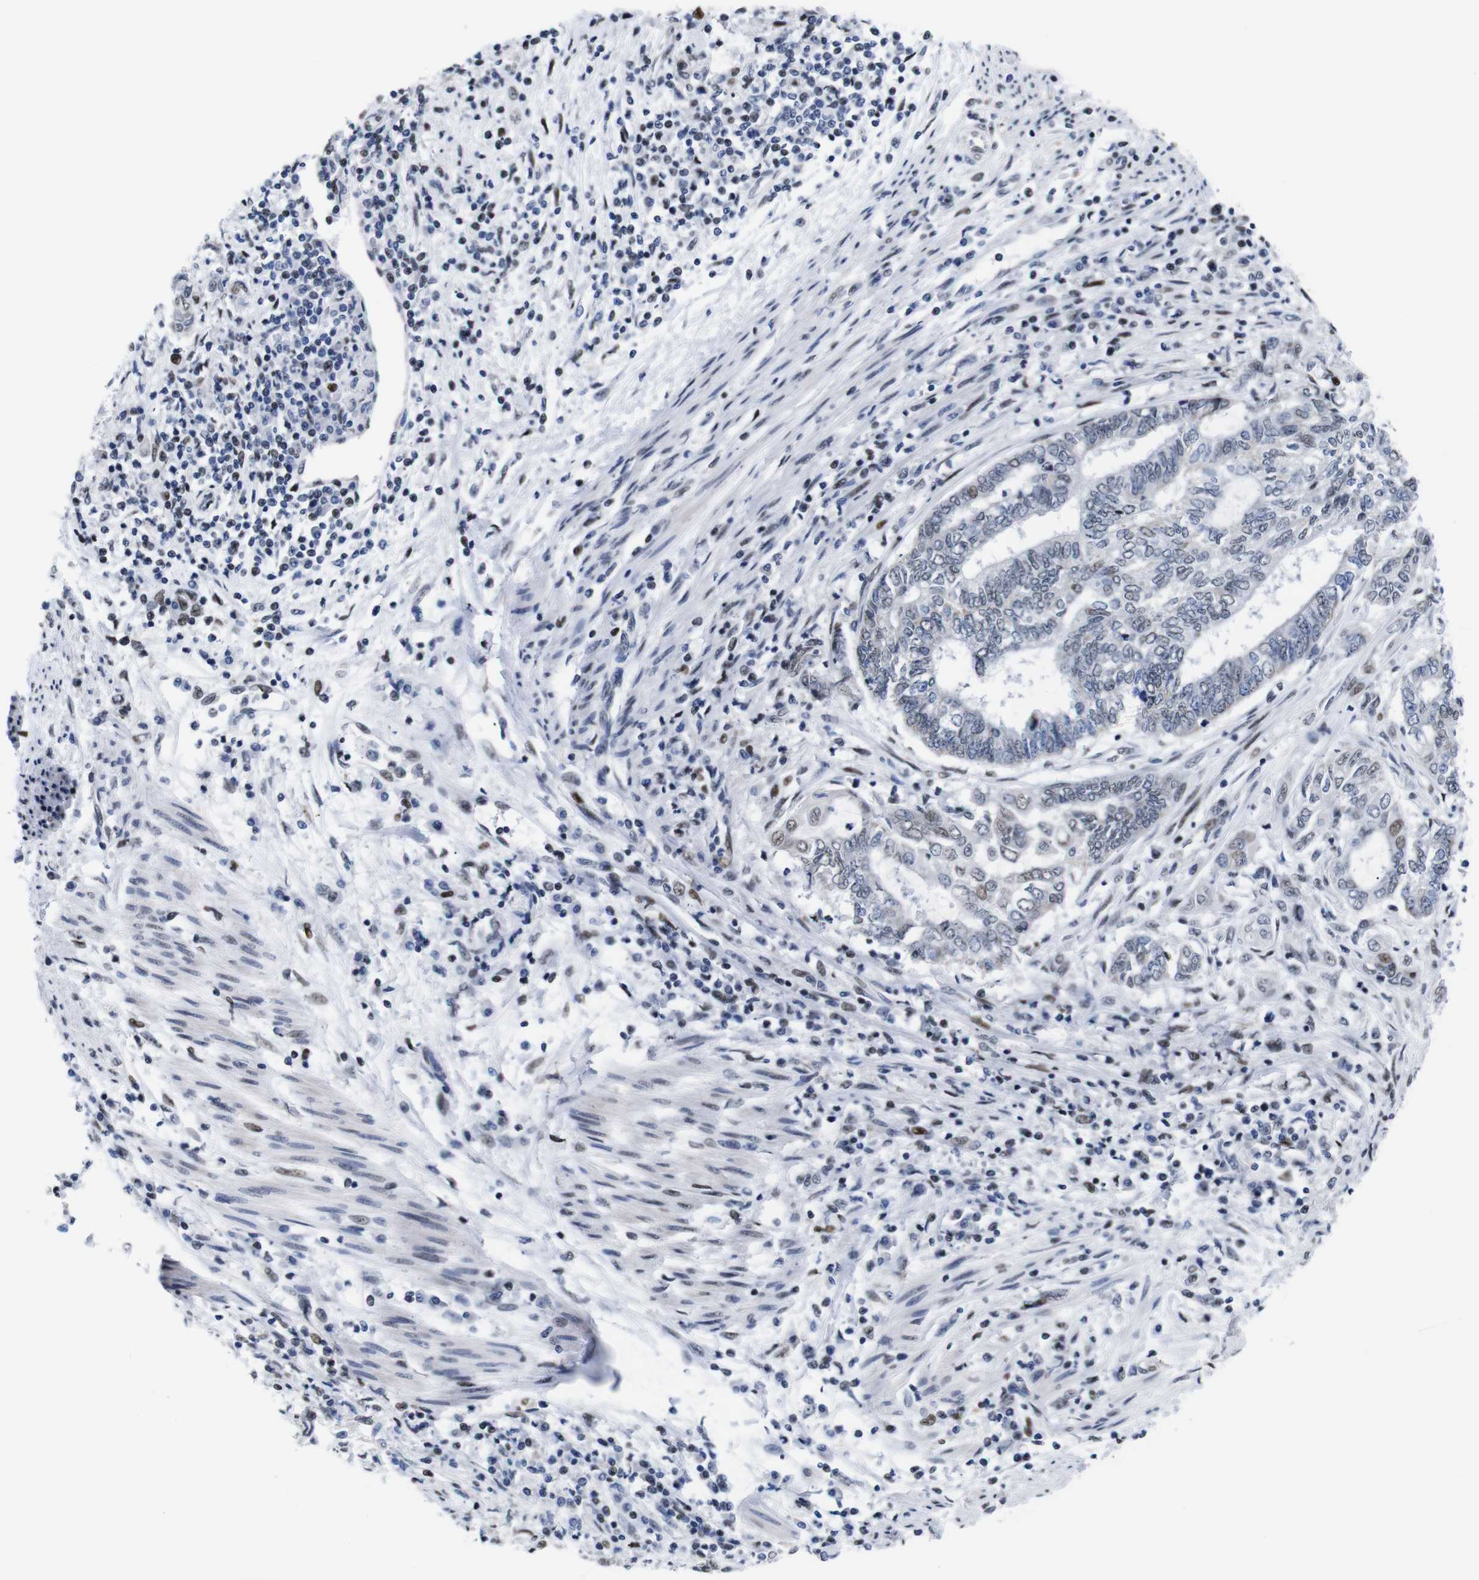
{"staining": {"intensity": "weak", "quantity": "<25%", "location": "nuclear"}, "tissue": "endometrial cancer", "cell_type": "Tumor cells", "image_type": "cancer", "snomed": [{"axis": "morphology", "description": "Adenocarcinoma, NOS"}, {"axis": "topography", "description": "Uterus"}, {"axis": "topography", "description": "Endometrium"}], "caption": "A micrograph of endometrial cancer (adenocarcinoma) stained for a protein displays no brown staining in tumor cells.", "gene": "GATA6", "patient": {"sex": "female", "age": 70}}